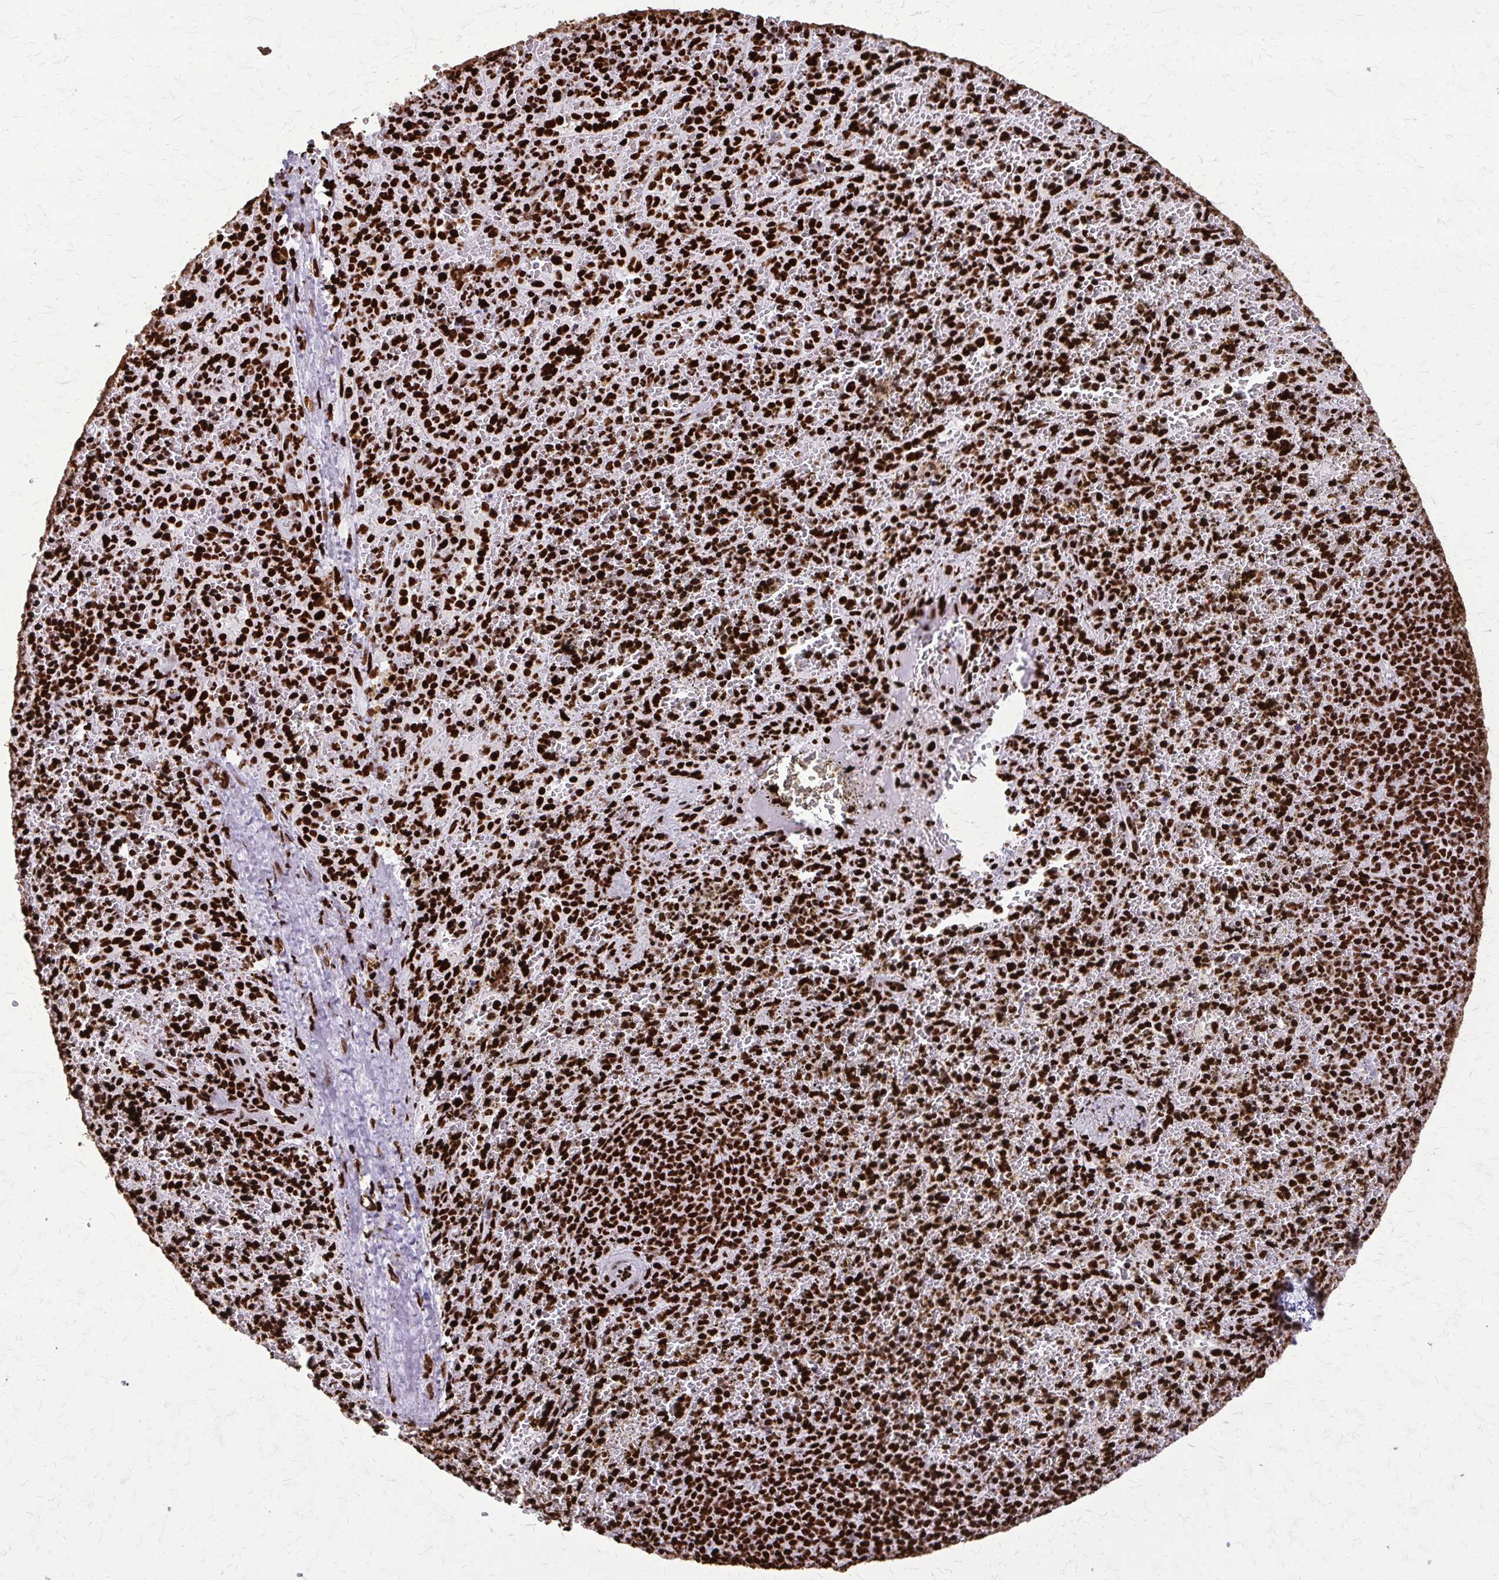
{"staining": {"intensity": "strong", "quantity": ">75%", "location": "nuclear"}, "tissue": "spleen", "cell_type": "Cells in red pulp", "image_type": "normal", "snomed": [{"axis": "morphology", "description": "Normal tissue, NOS"}, {"axis": "topography", "description": "Spleen"}], "caption": "The photomicrograph exhibits staining of benign spleen, revealing strong nuclear protein staining (brown color) within cells in red pulp.", "gene": "SFPQ", "patient": {"sex": "female", "age": 50}}